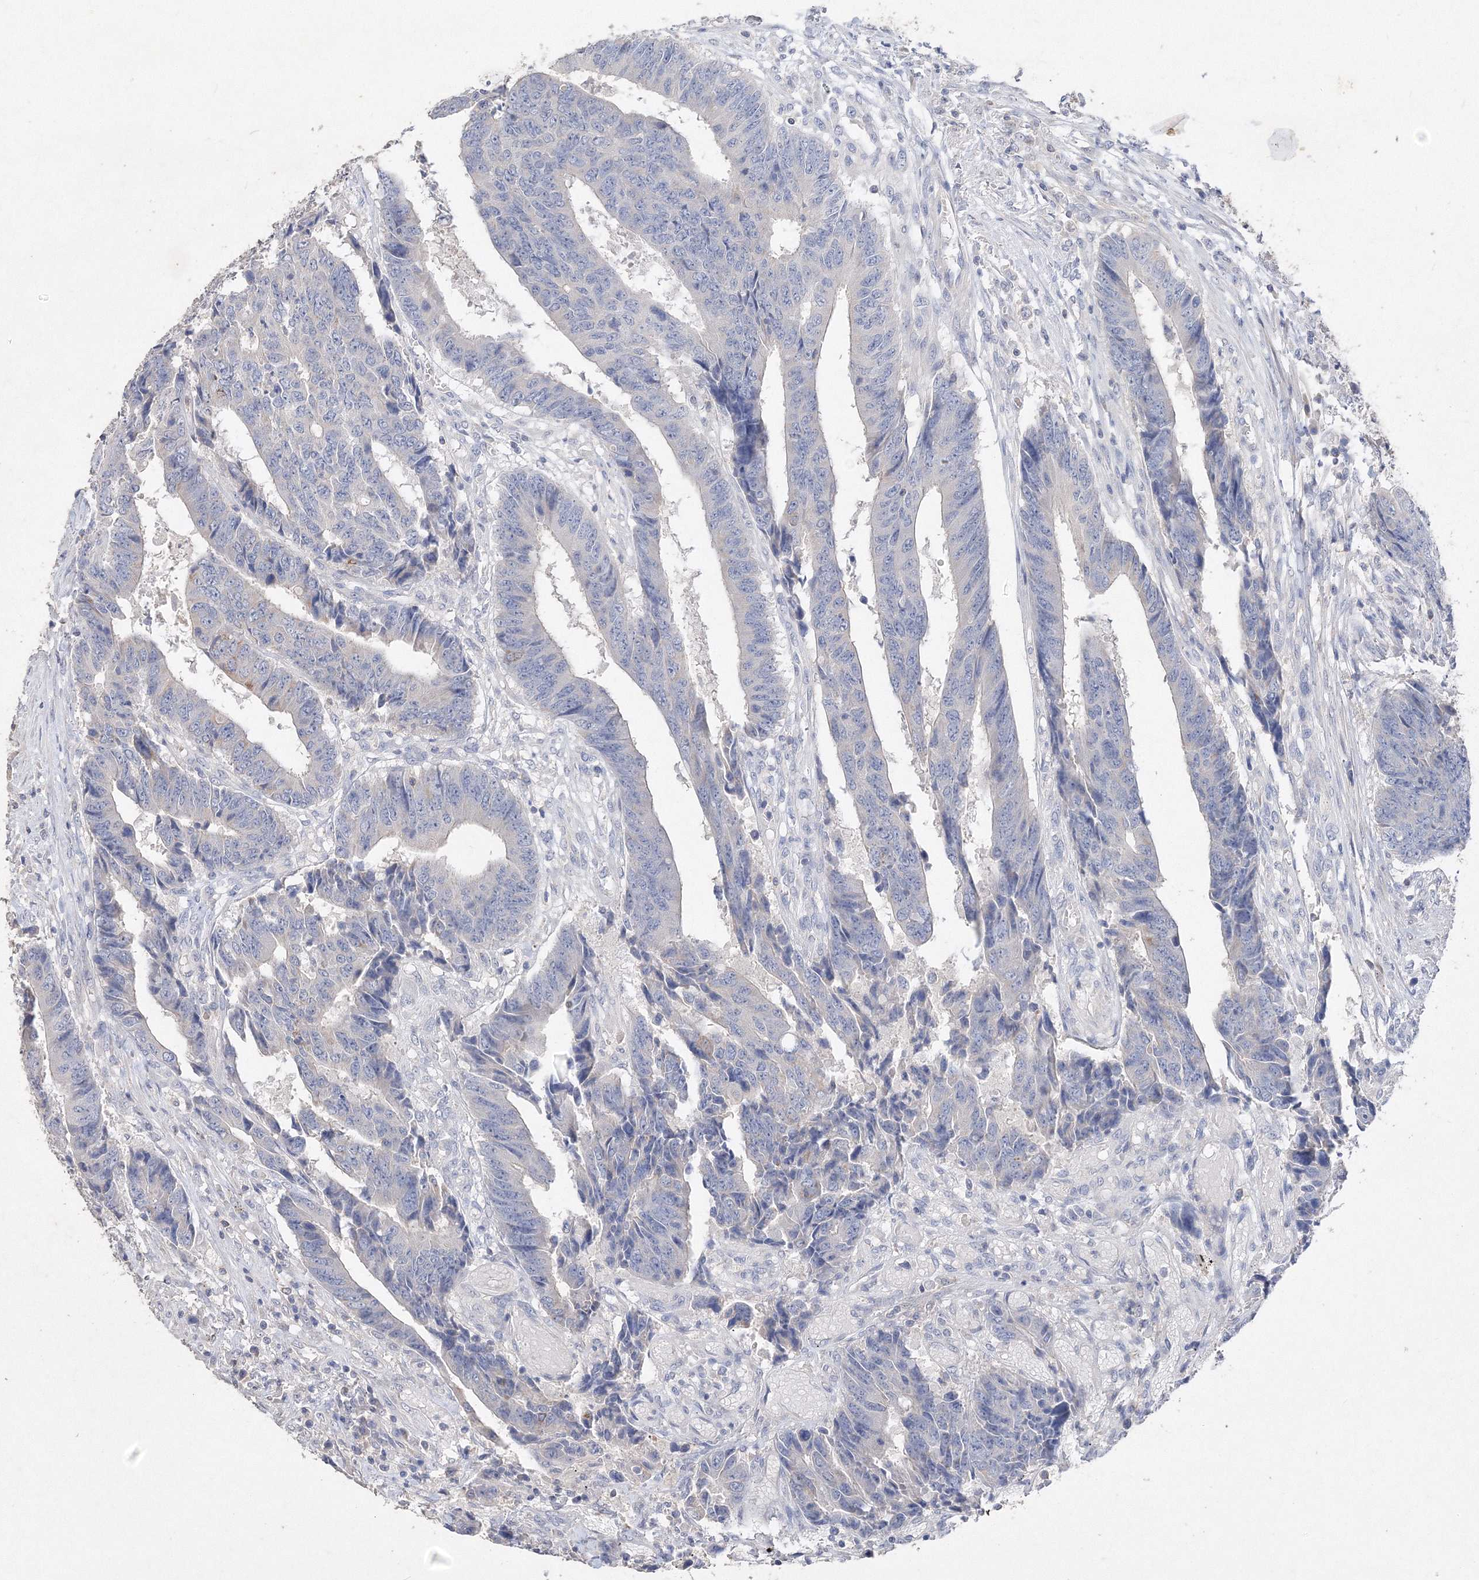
{"staining": {"intensity": "negative", "quantity": "none", "location": "none"}, "tissue": "colorectal cancer", "cell_type": "Tumor cells", "image_type": "cancer", "snomed": [{"axis": "morphology", "description": "Adenocarcinoma, NOS"}, {"axis": "topography", "description": "Rectum"}], "caption": "Immunohistochemical staining of human colorectal cancer reveals no significant expression in tumor cells. (Brightfield microscopy of DAB IHC at high magnification).", "gene": "GLS", "patient": {"sex": "male", "age": 84}}